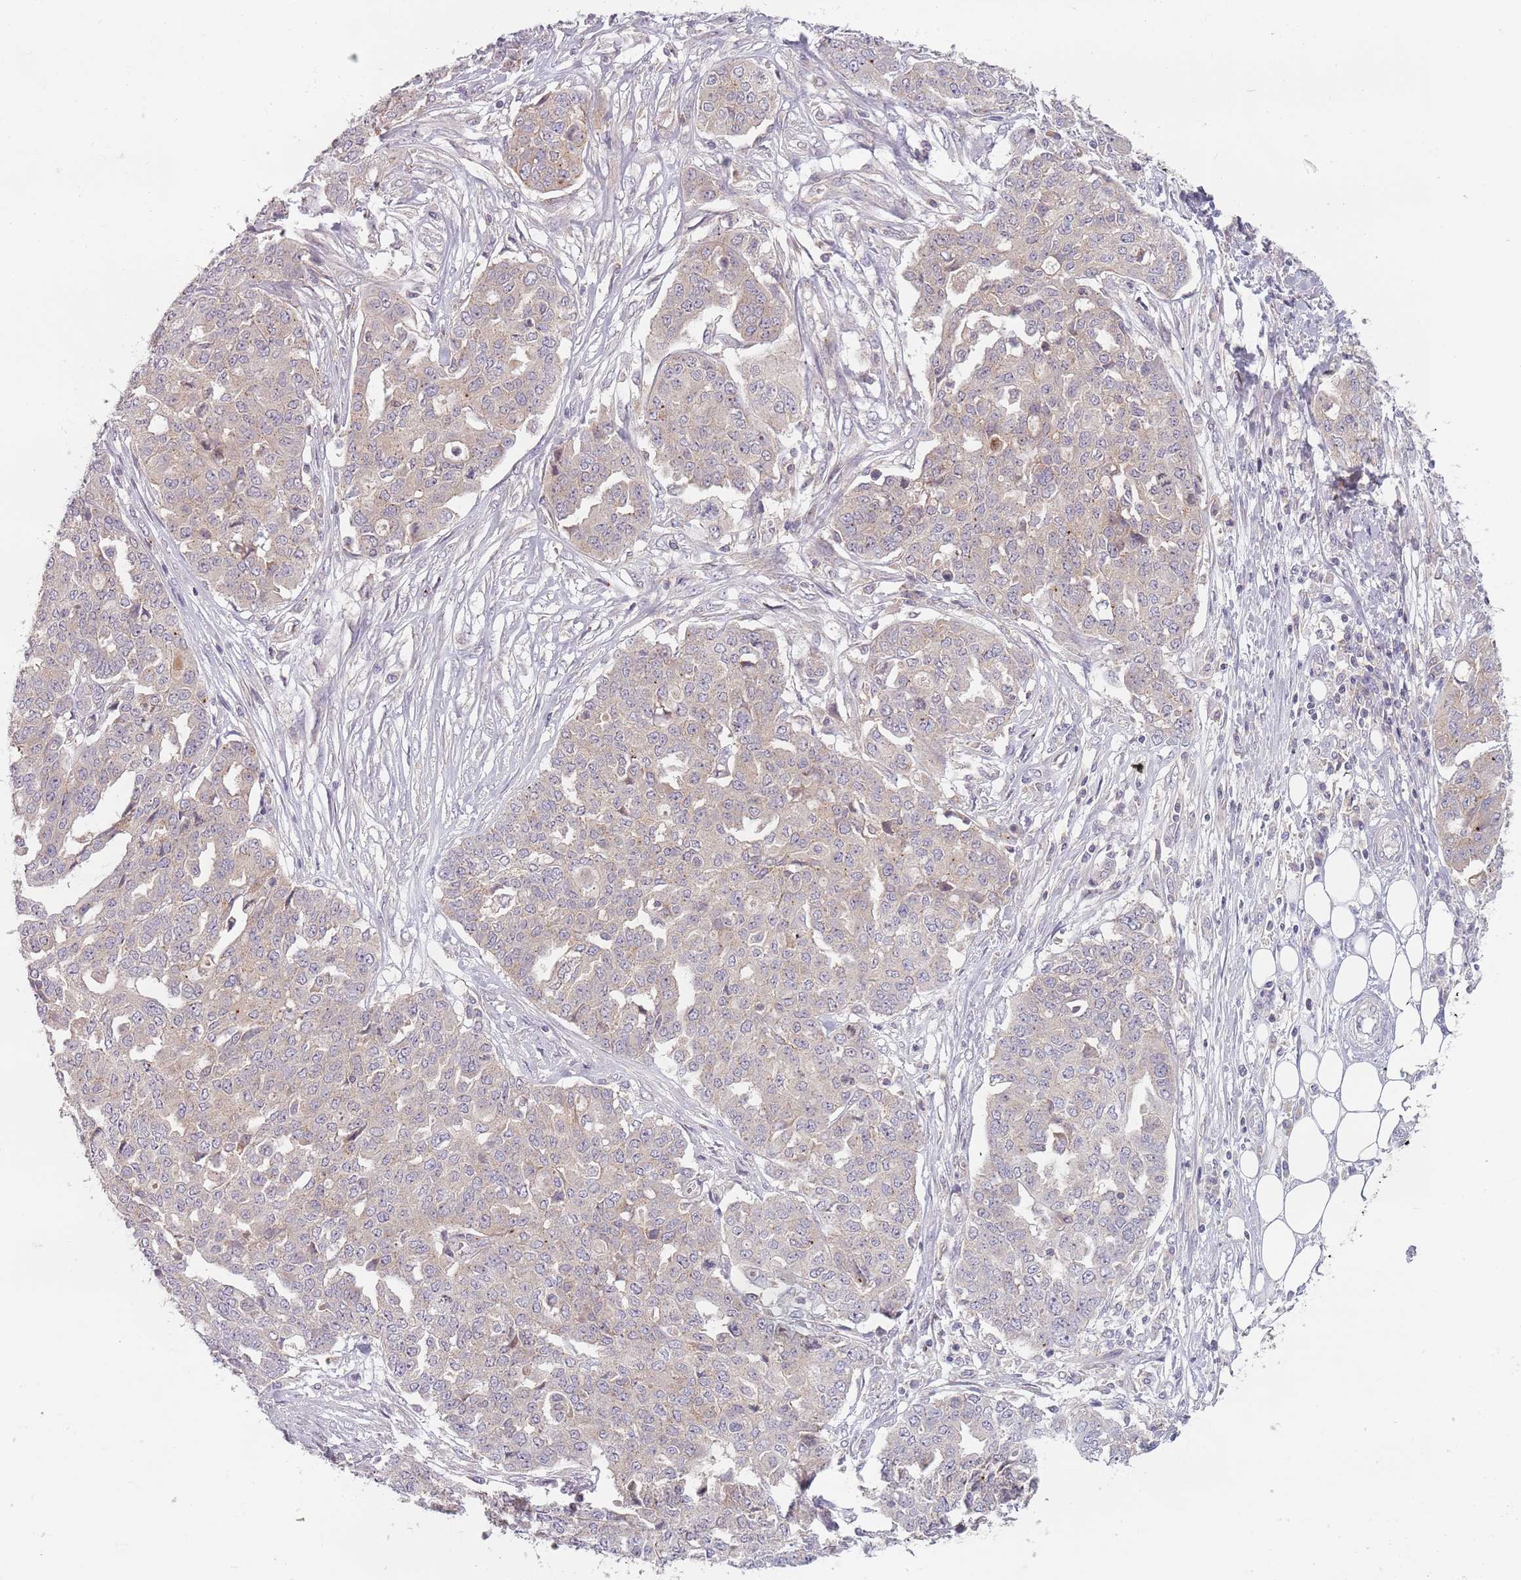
{"staining": {"intensity": "weak", "quantity": "<25%", "location": "cytoplasmic/membranous"}, "tissue": "ovarian cancer", "cell_type": "Tumor cells", "image_type": "cancer", "snomed": [{"axis": "morphology", "description": "Cystadenocarcinoma, serous, NOS"}, {"axis": "topography", "description": "Soft tissue"}, {"axis": "topography", "description": "Ovary"}], "caption": "This is an IHC image of human ovarian serous cystadenocarcinoma. There is no staining in tumor cells.", "gene": "ASB13", "patient": {"sex": "female", "age": 57}}